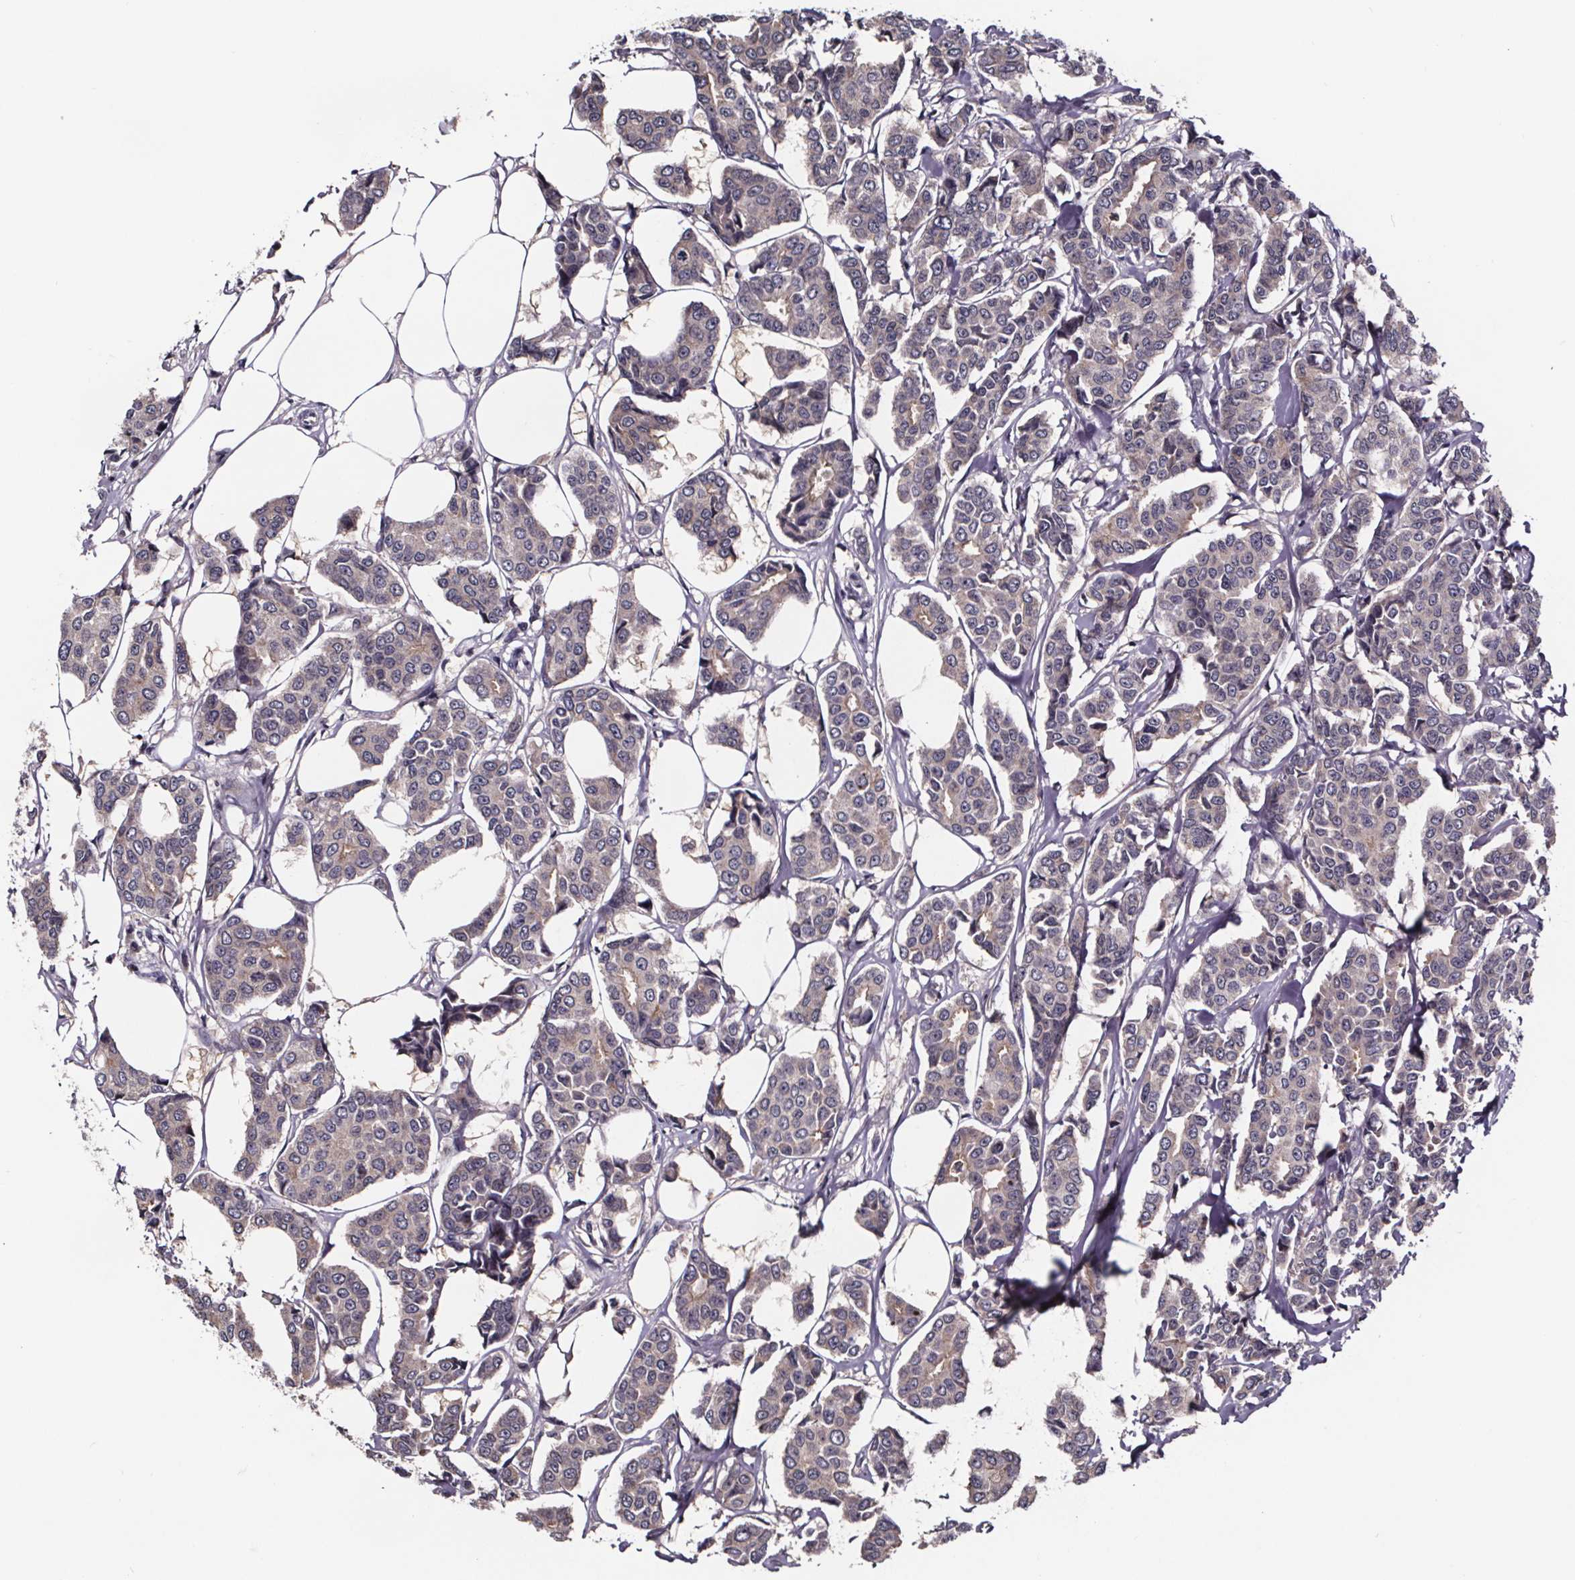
{"staining": {"intensity": "weak", "quantity": "<25%", "location": "cytoplasmic/membranous"}, "tissue": "breast cancer", "cell_type": "Tumor cells", "image_type": "cancer", "snomed": [{"axis": "morphology", "description": "Duct carcinoma"}, {"axis": "topography", "description": "Breast"}], "caption": "This is an immunohistochemistry (IHC) micrograph of infiltrating ductal carcinoma (breast). There is no staining in tumor cells.", "gene": "SMIM1", "patient": {"sex": "female", "age": 94}}